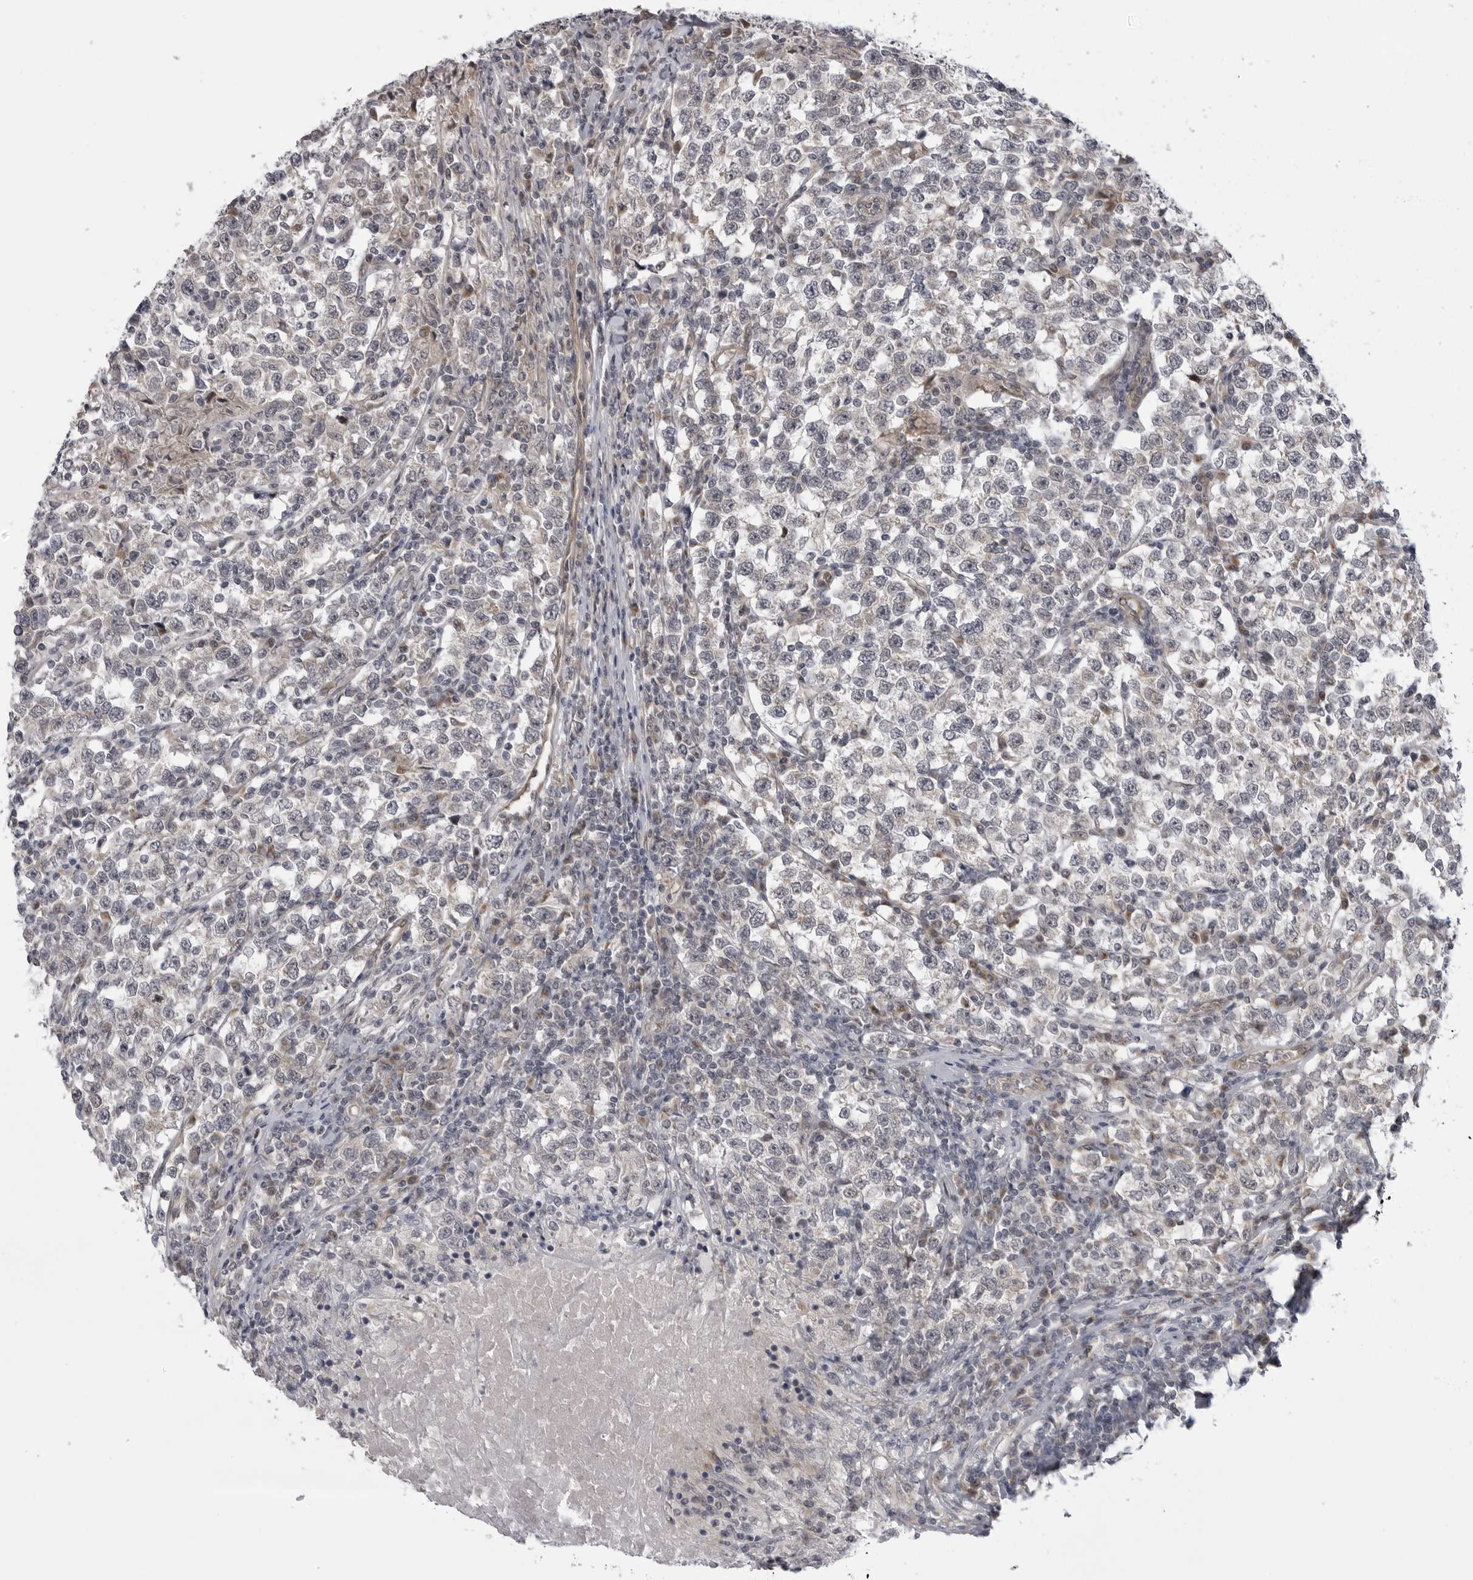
{"staining": {"intensity": "negative", "quantity": "none", "location": "none"}, "tissue": "testis cancer", "cell_type": "Tumor cells", "image_type": "cancer", "snomed": [{"axis": "morphology", "description": "Normal tissue, NOS"}, {"axis": "morphology", "description": "Seminoma, NOS"}, {"axis": "topography", "description": "Testis"}], "caption": "Immunohistochemistry of testis cancer reveals no staining in tumor cells.", "gene": "LRRC45", "patient": {"sex": "male", "age": 43}}